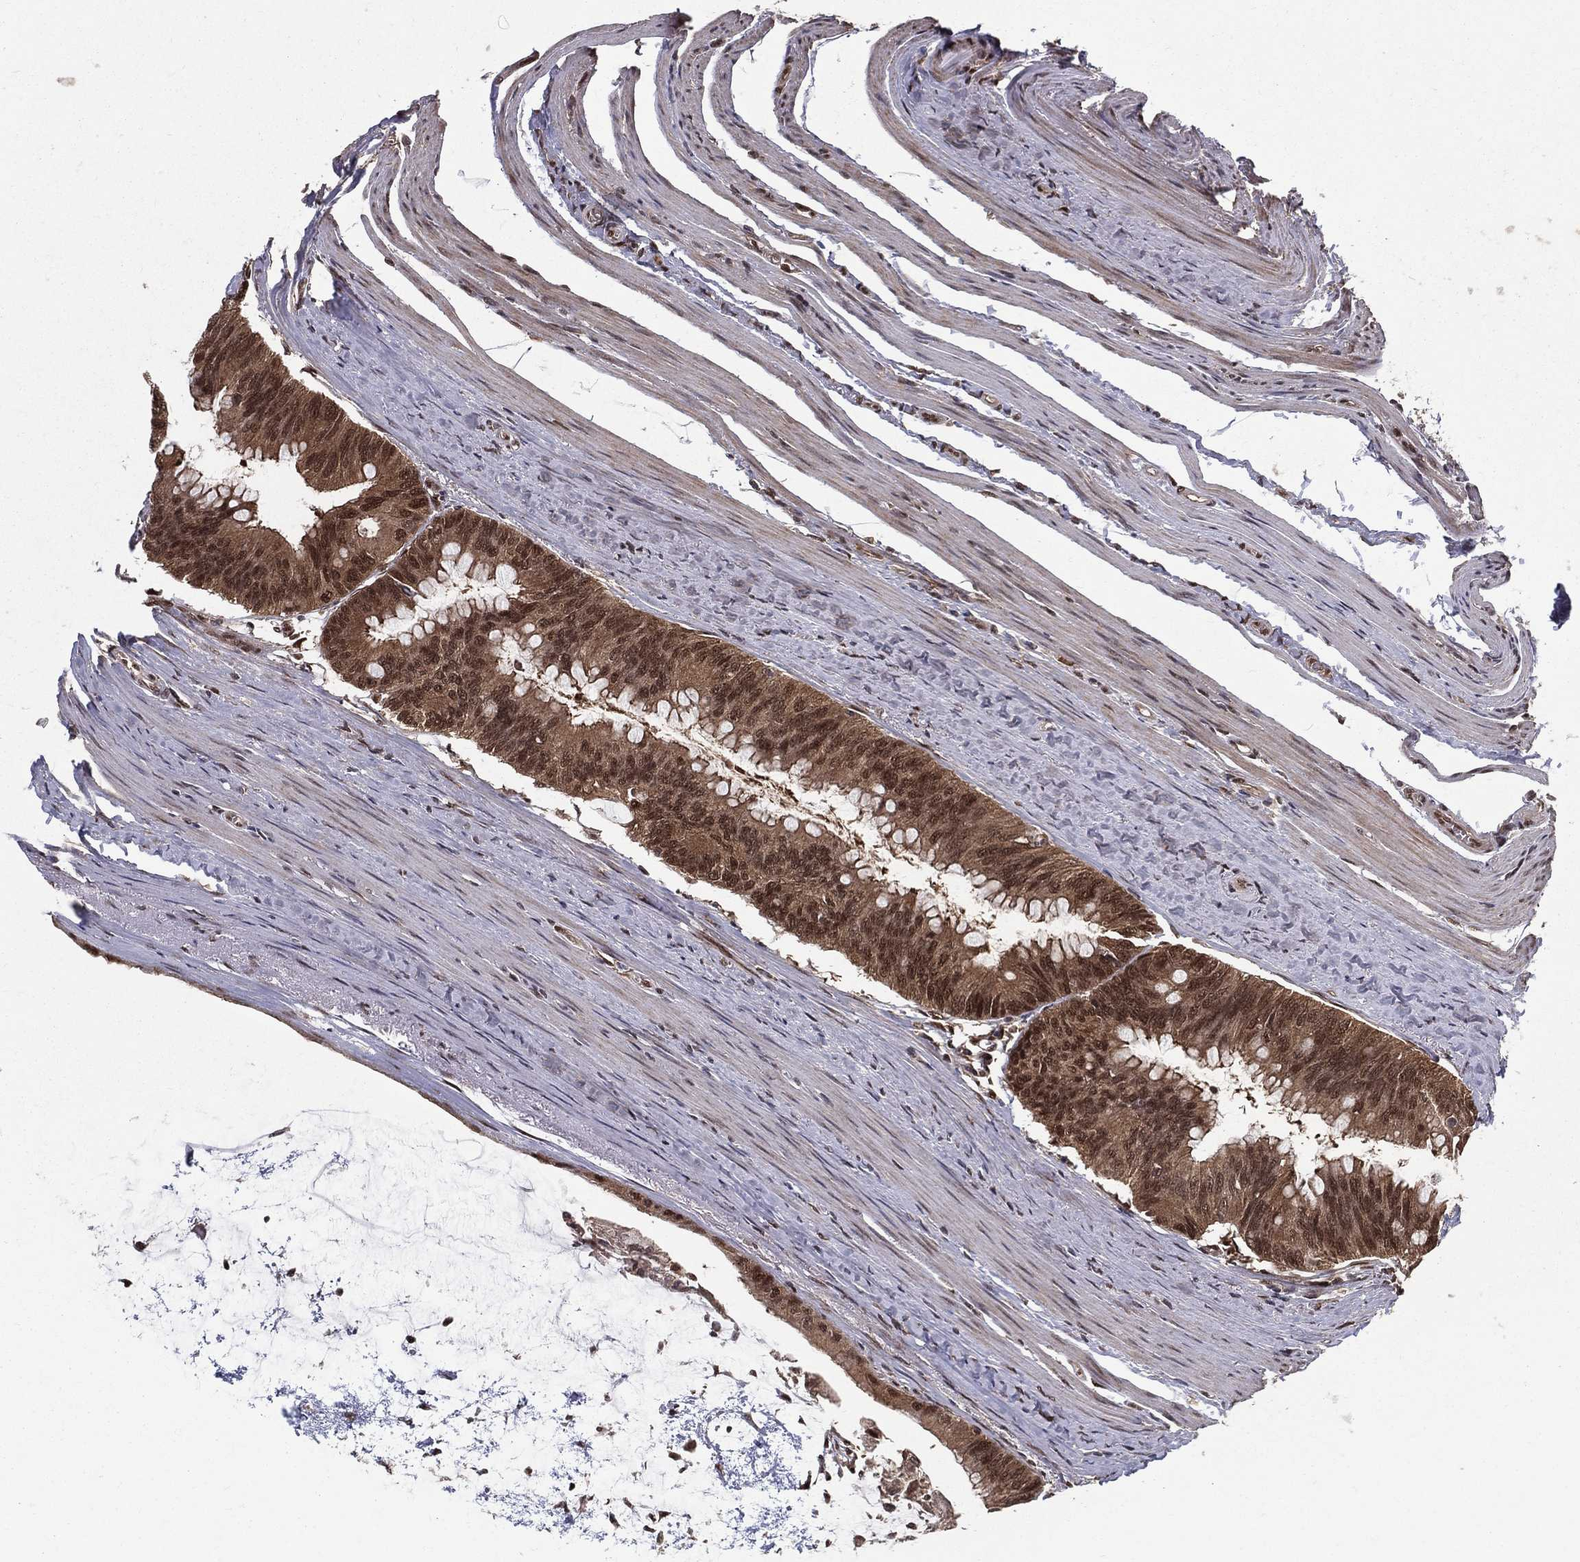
{"staining": {"intensity": "strong", "quantity": ">75%", "location": "cytoplasmic/membranous,nuclear"}, "tissue": "colorectal cancer", "cell_type": "Tumor cells", "image_type": "cancer", "snomed": [{"axis": "morphology", "description": "Normal tissue, NOS"}, {"axis": "morphology", "description": "Adenocarcinoma, NOS"}, {"axis": "topography", "description": "Colon"}], "caption": "A photomicrograph of colorectal cancer (adenocarcinoma) stained for a protein exhibits strong cytoplasmic/membranous and nuclear brown staining in tumor cells.", "gene": "CARM1", "patient": {"sex": "male", "age": 65}}